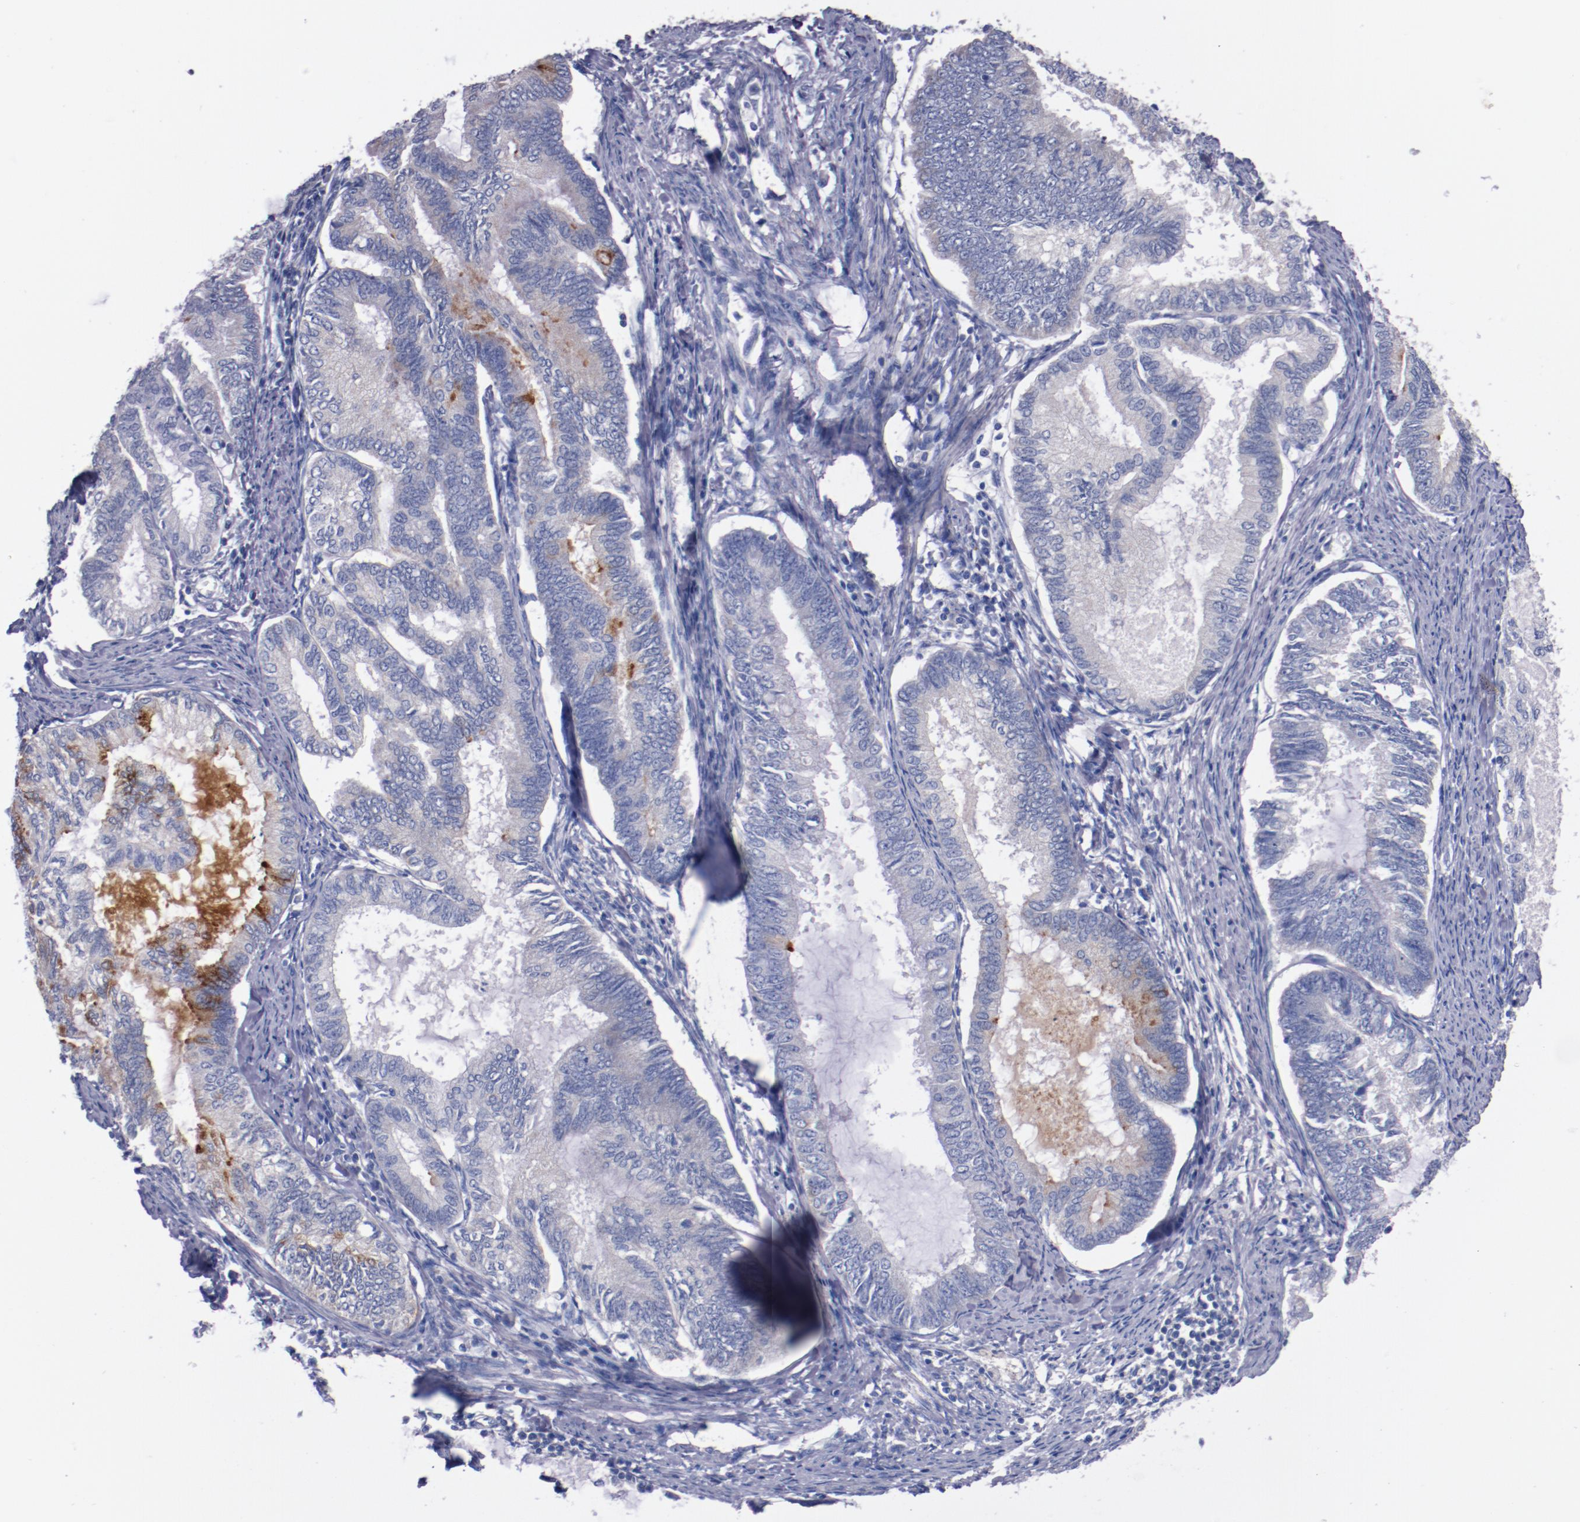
{"staining": {"intensity": "moderate", "quantity": "<25%", "location": "cytoplasmic/membranous"}, "tissue": "endometrial cancer", "cell_type": "Tumor cells", "image_type": "cancer", "snomed": [{"axis": "morphology", "description": "Adenocarcinoma, NOS"}, {"axis": "topography", "description": "Endometrium"}], "caption": "Human adenocarcinoma (endometrial) stained with a brown dye reveals moderate cytoplasmic/membranous positive expression in about <25% of tumor cells.", "gene": "CNTNAP2", "patient": {"sex": "female", "age": 86}}